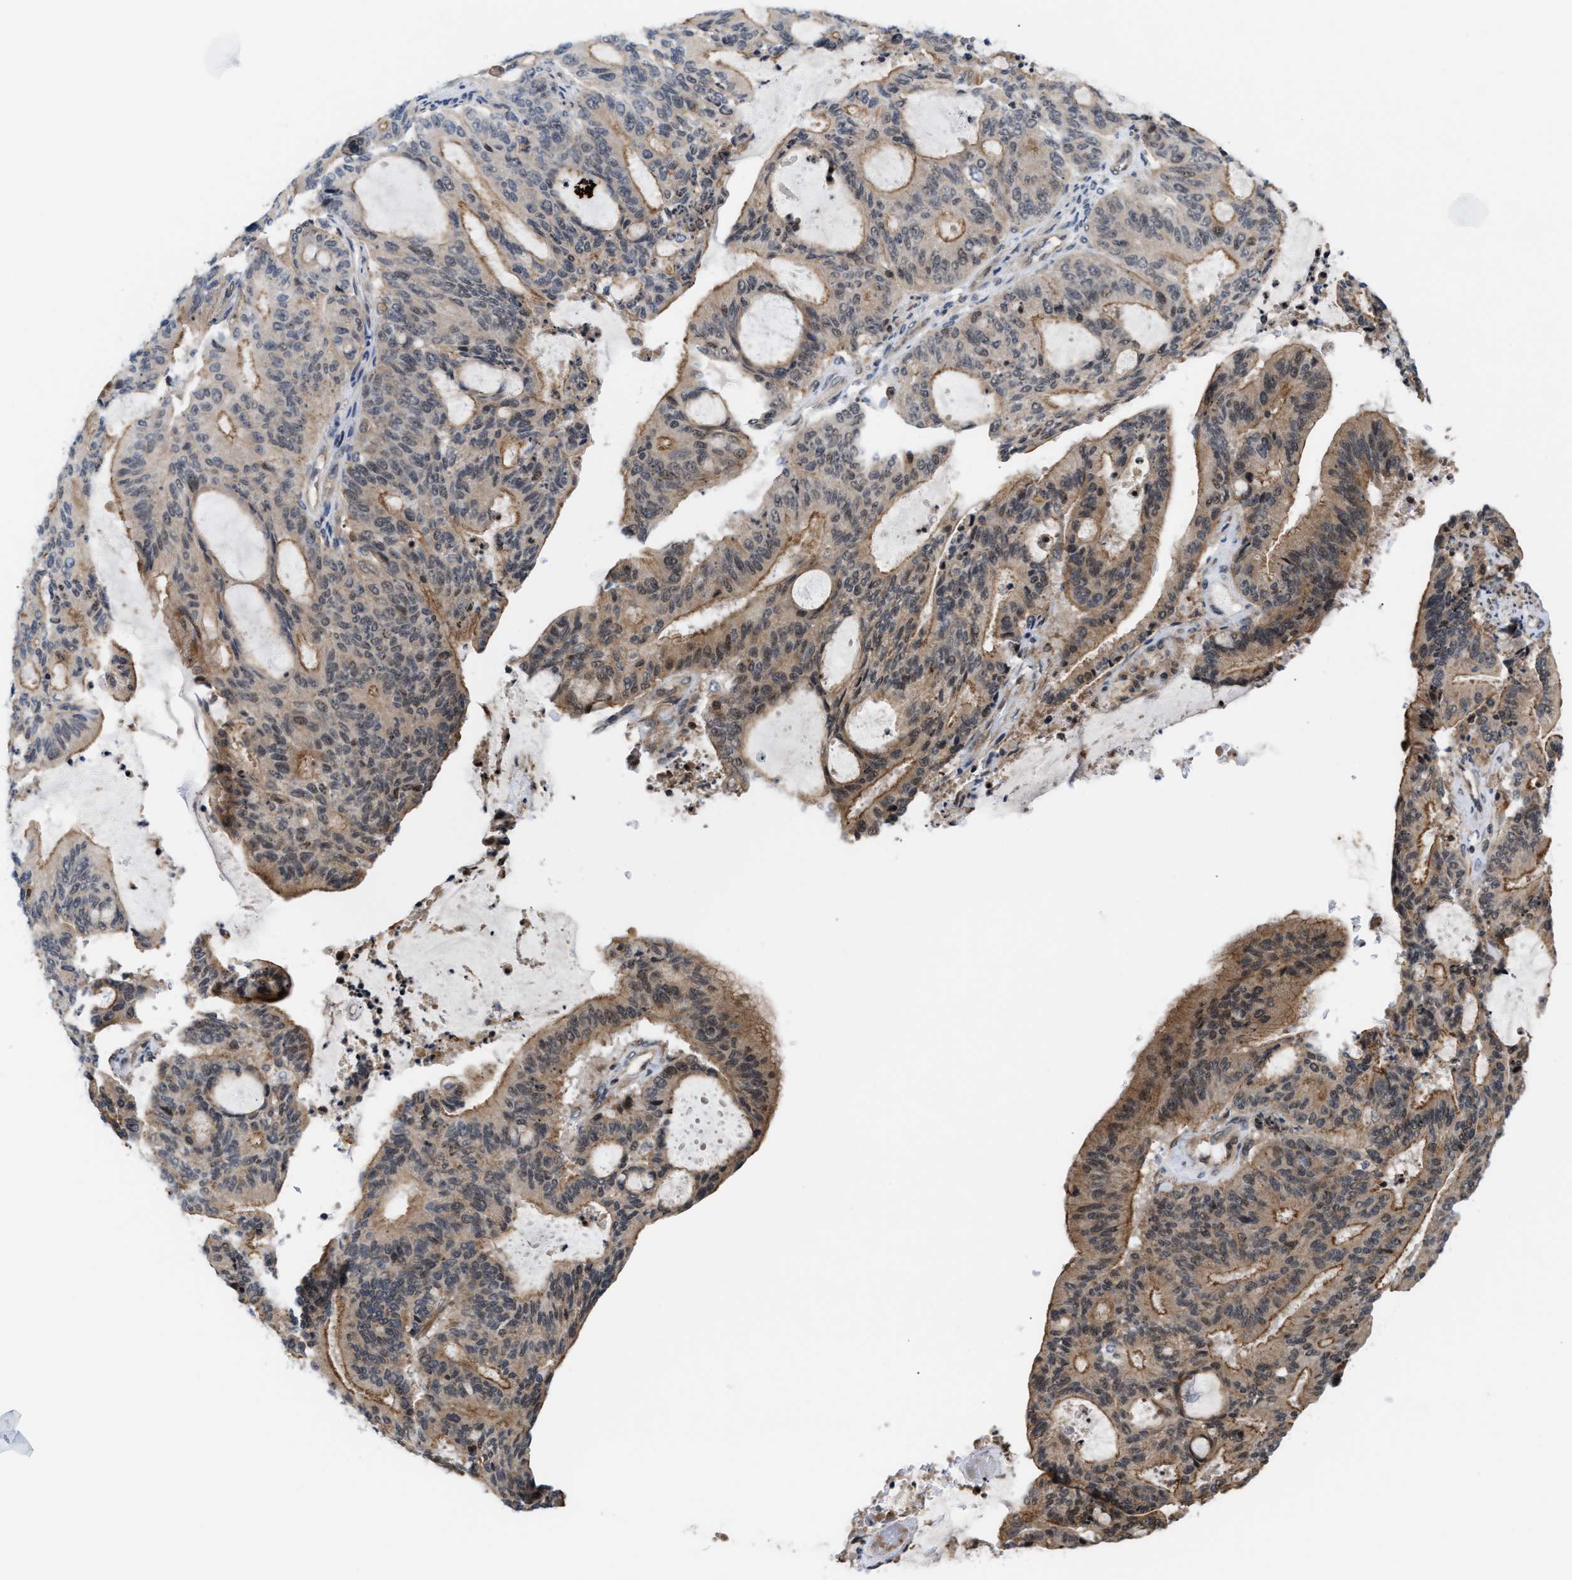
{"staining": {"intensity": "moderate", "quantity": ">75%", "location": "cytoplasmic/membranous,nuclear"}, "tissue": "liver cancer", "cell_type": "Tumor cells", "image_type": "cancer", "snomed": [{"axis": "morphology", "description": "Cholangiocarcinoma"}, {"axis": "topography", "description": "Liver"}], "caption": "Brown immunohistochemical staining in liver cholangiocarcinoma demonstrates moderate cytoplasmic/membranous and nuclear positivity in approximately >75% of tumor cells.", "gene": "STAU2", "patient": {"sex": "female", "age": 73}}